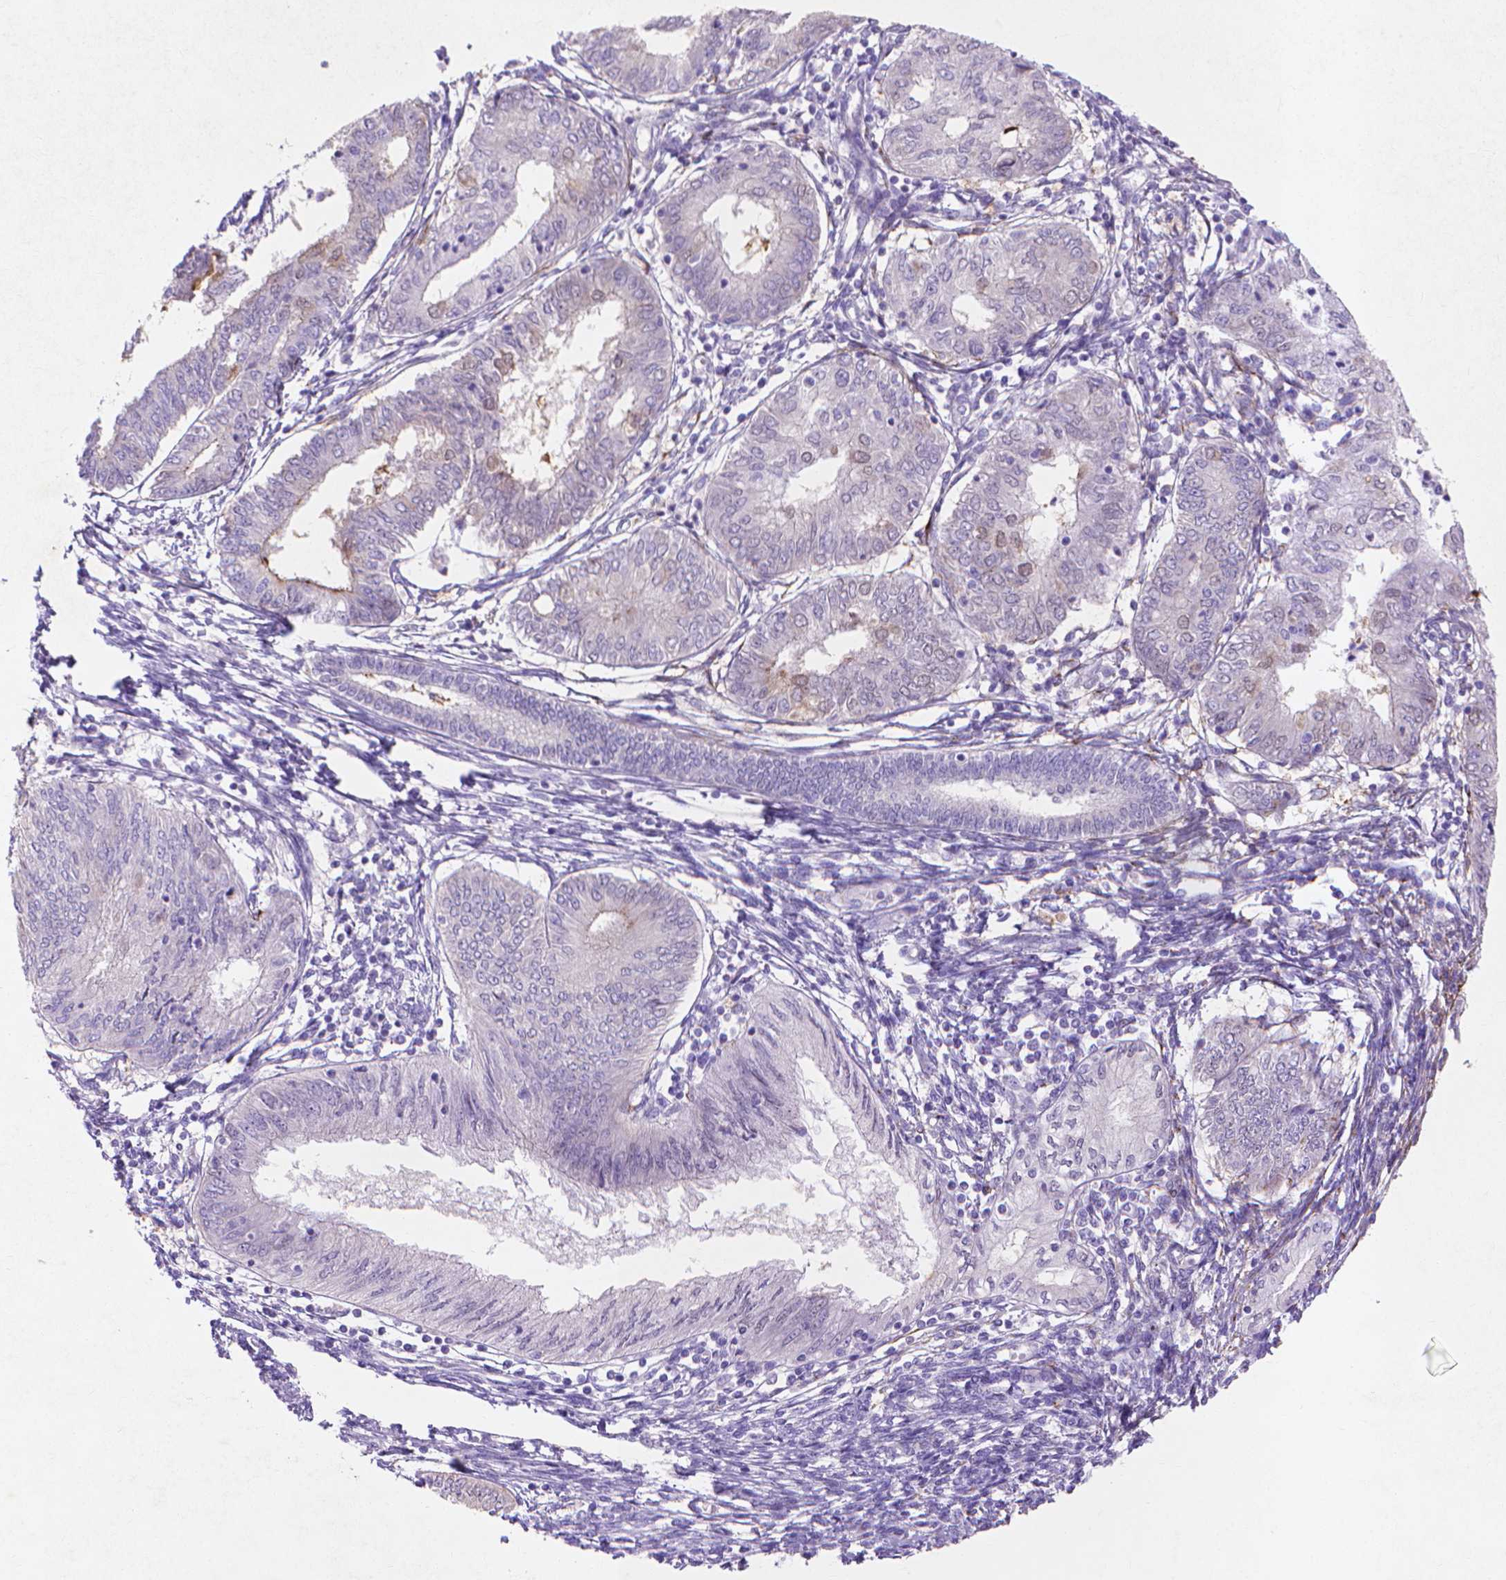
{"staining": {"intensity": "negative", "quantity": "none", "location": "none"}, "tissue": "endometrial cancer", "cell_type": "Tumor cells", "image_type": "cancer", "snomed": [{"axis": "morphology", "description": "Adenocarcinoma, NOS"}, {"axis": "topography", "description": "Endometrium"}], "caption": "The photomicrograph demonstrates no staining of tumor cells in endometrial adenocarcinoma.", "gene": "MMP11", "patient": {"sex": "female", "age": 68}}